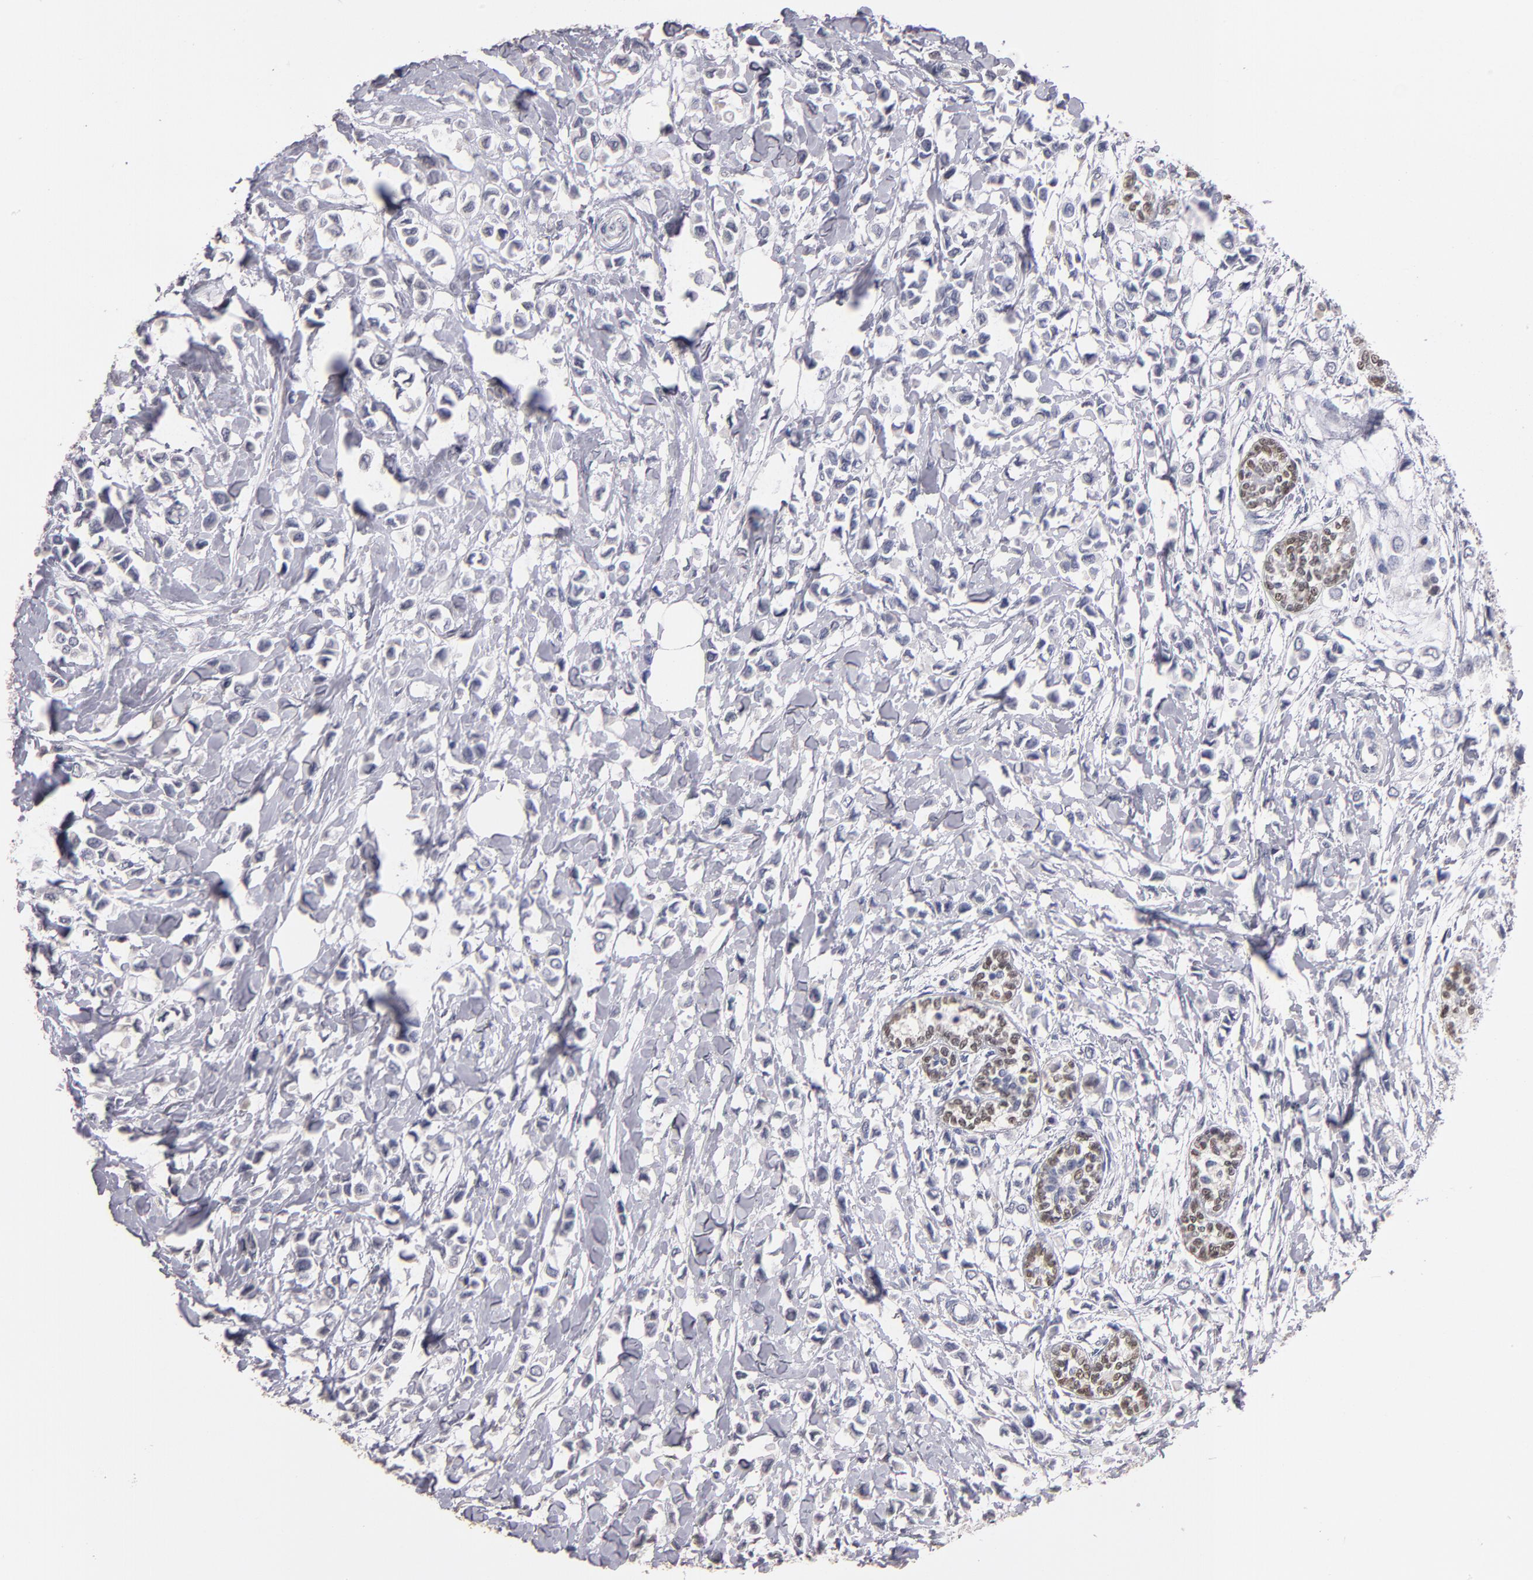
{"staining": {"intensity": "negative", "quantity": "none", "location": "none"}, "tissue": "breast cancer", "cell_type": "Tumor cells", "image_type": "cancer", "snomed": [{"axis": "morphology", "description": "Lobular carcinoma"}, {"axis": "topography", "description": "Breast"}], "caption": "Image shows no protein positivity in tumor cells of breast cancer tissue. Brightfield microscopy of immunohistochemistry (IHC) stained with DAB (3,3'-diaminobenzidine) (brown) and hematoxylin (blue), captured at high magnification.", "gene": "SOX10", "patient": {"sex": "female", "age": 51}}